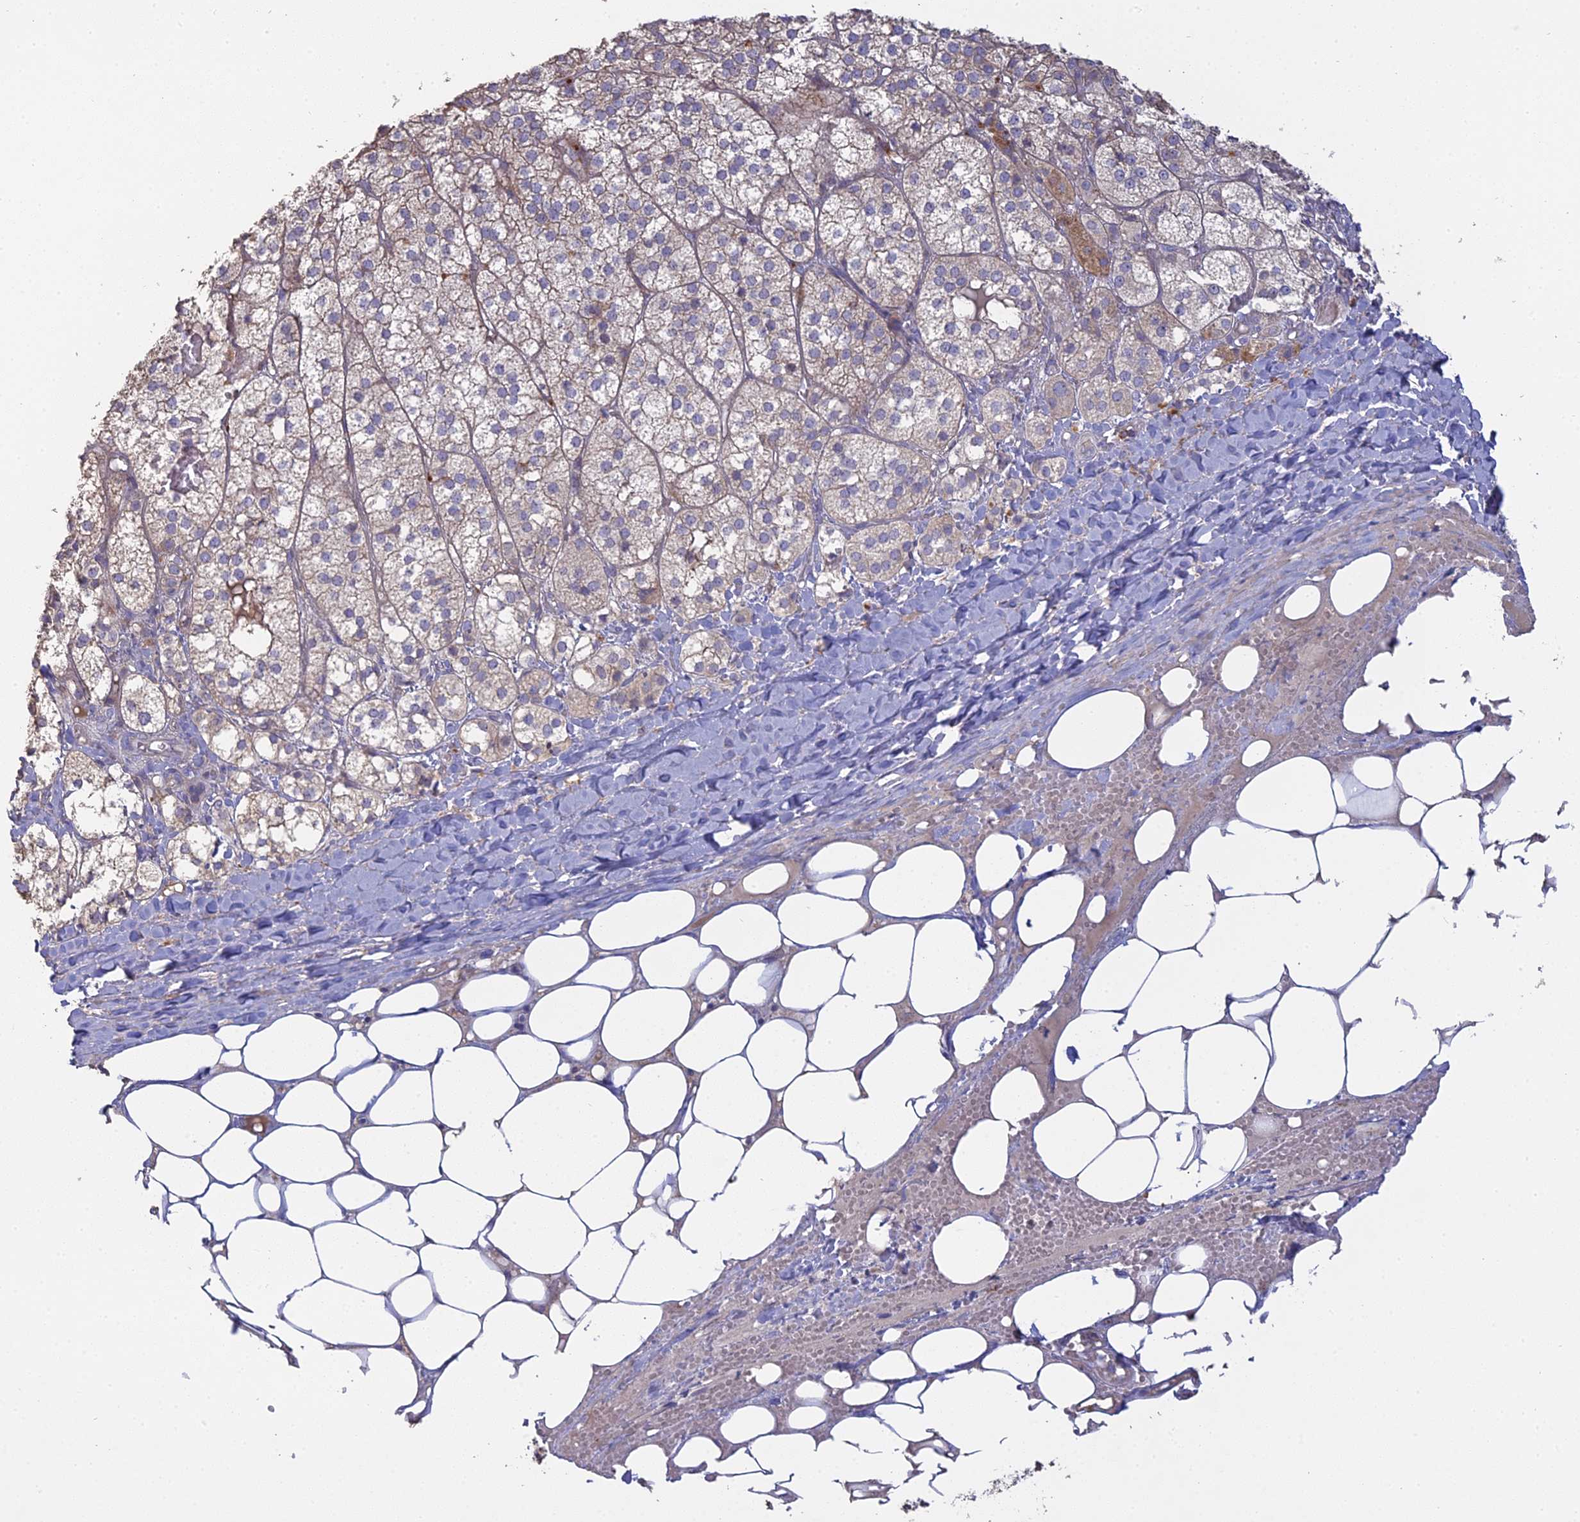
{"staining": {"intensity": "moderate", "quantity": "<25%", "location": "cytoplasmic/membranous"}, "tissue": "adrenal gland", "cell_type": "Glandular cells", "image_type": "normal", "snomed": [{"axis": "morphology", "description": "Normal tissue, NOS"}, {"axis": "topography", "description": "Adrenal gland"}], "caption": "IHC photomicrograph of unremarkable human adrenal gland stained for a protein (brown), which exhibits low levels of moderate cytoplasmic/membranous positivity in approximately <25% of glandular cells.", "gene": "SFT2D2", "patient": {"sex": "female", "age": 61}}